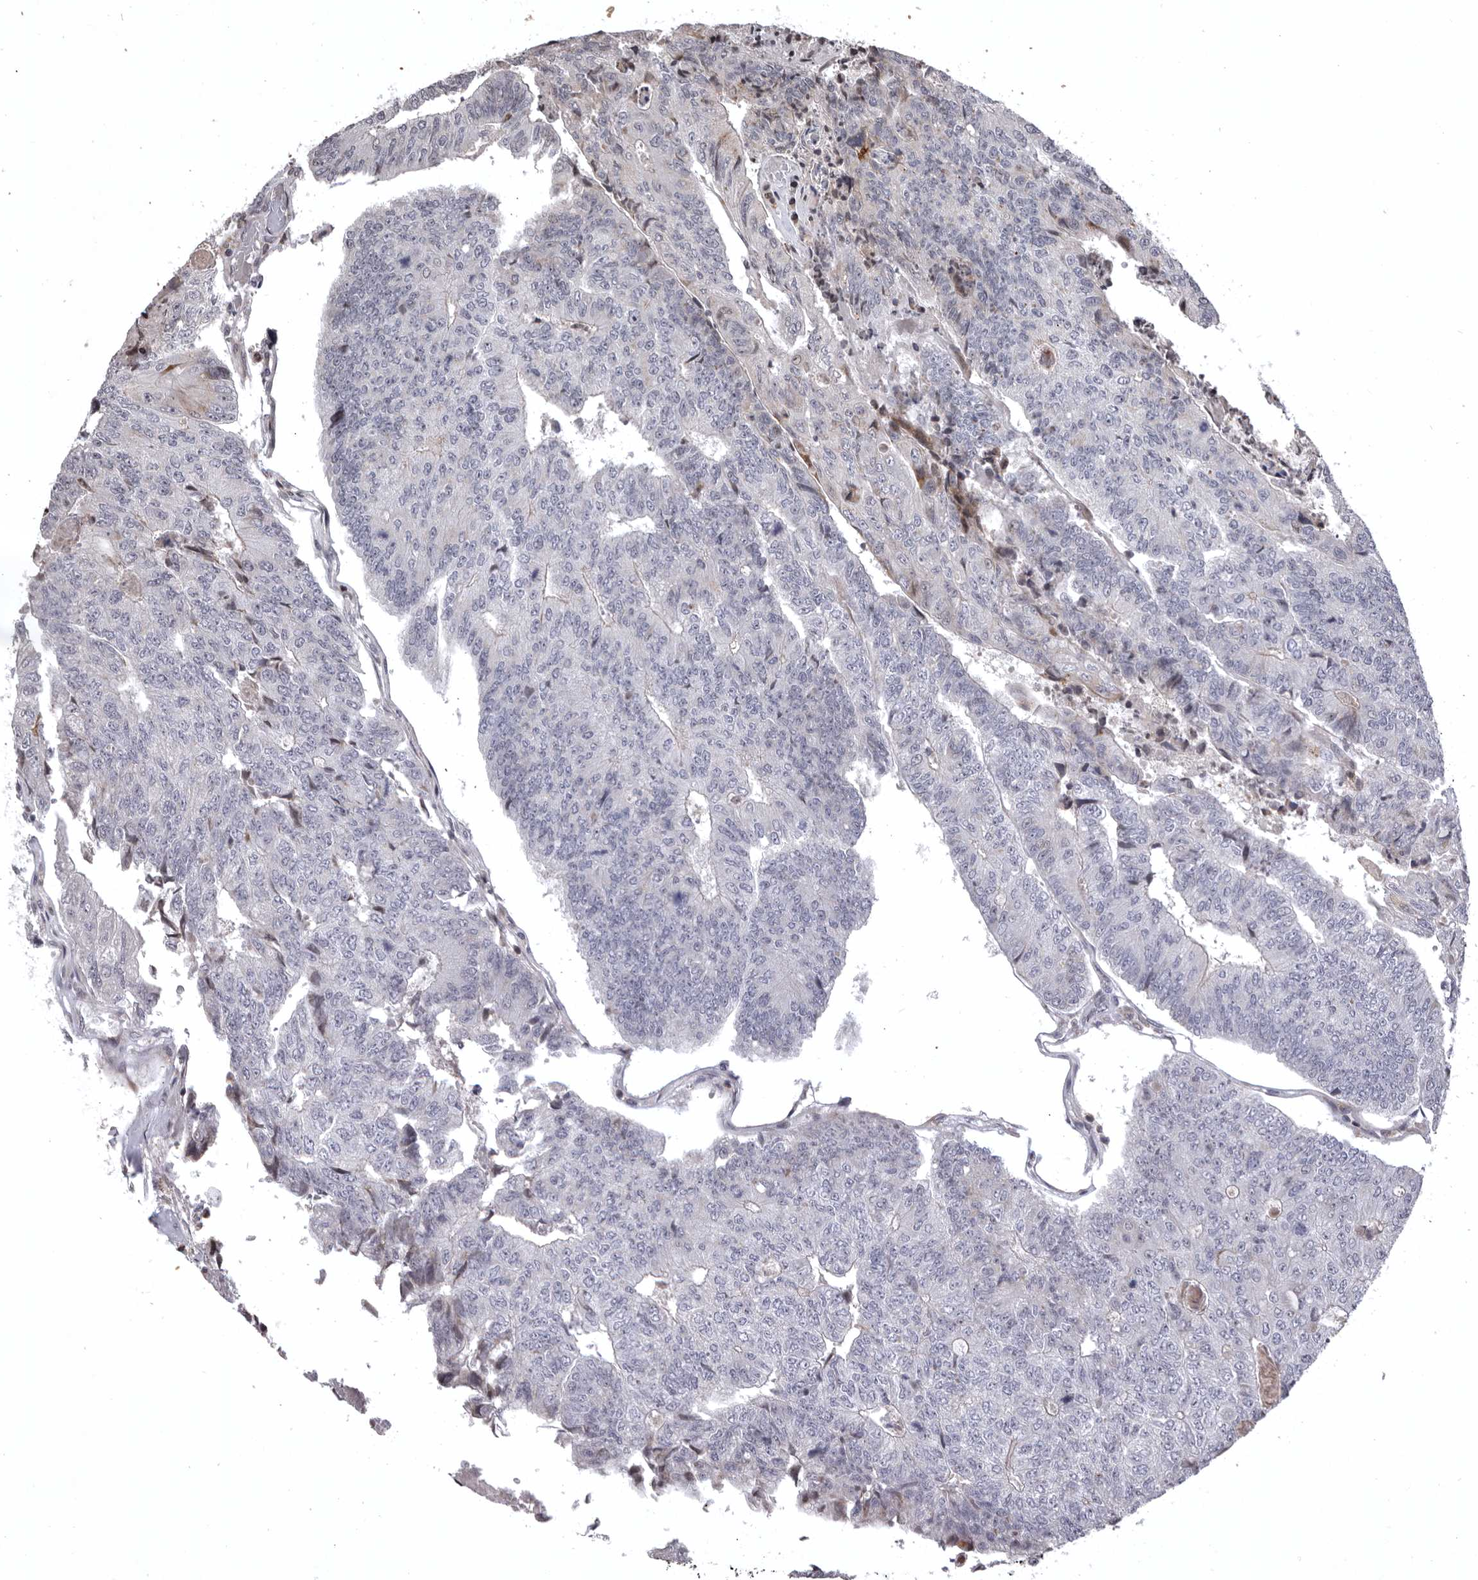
{"staining": {"intensity": "negative", "quantity": "none", "location": "none"}, "tissue": "colorectal cancer", "cell_type": "Tumor cells", "image_type": "cancer", "snomed": [{"axis": "morphology", "description": "Adenocarcinoma, NOS"}, {"axis": "topography", "description": "Colon"}], "caption": "Protein analysis of colorectal cancer reveals no significant staining in tumor cells. (DAB (3,3'-diaminobenzidine) IHC, high magnification).", "gene": "AZIN1", "patient": {"sex": "female", "age": 67}}